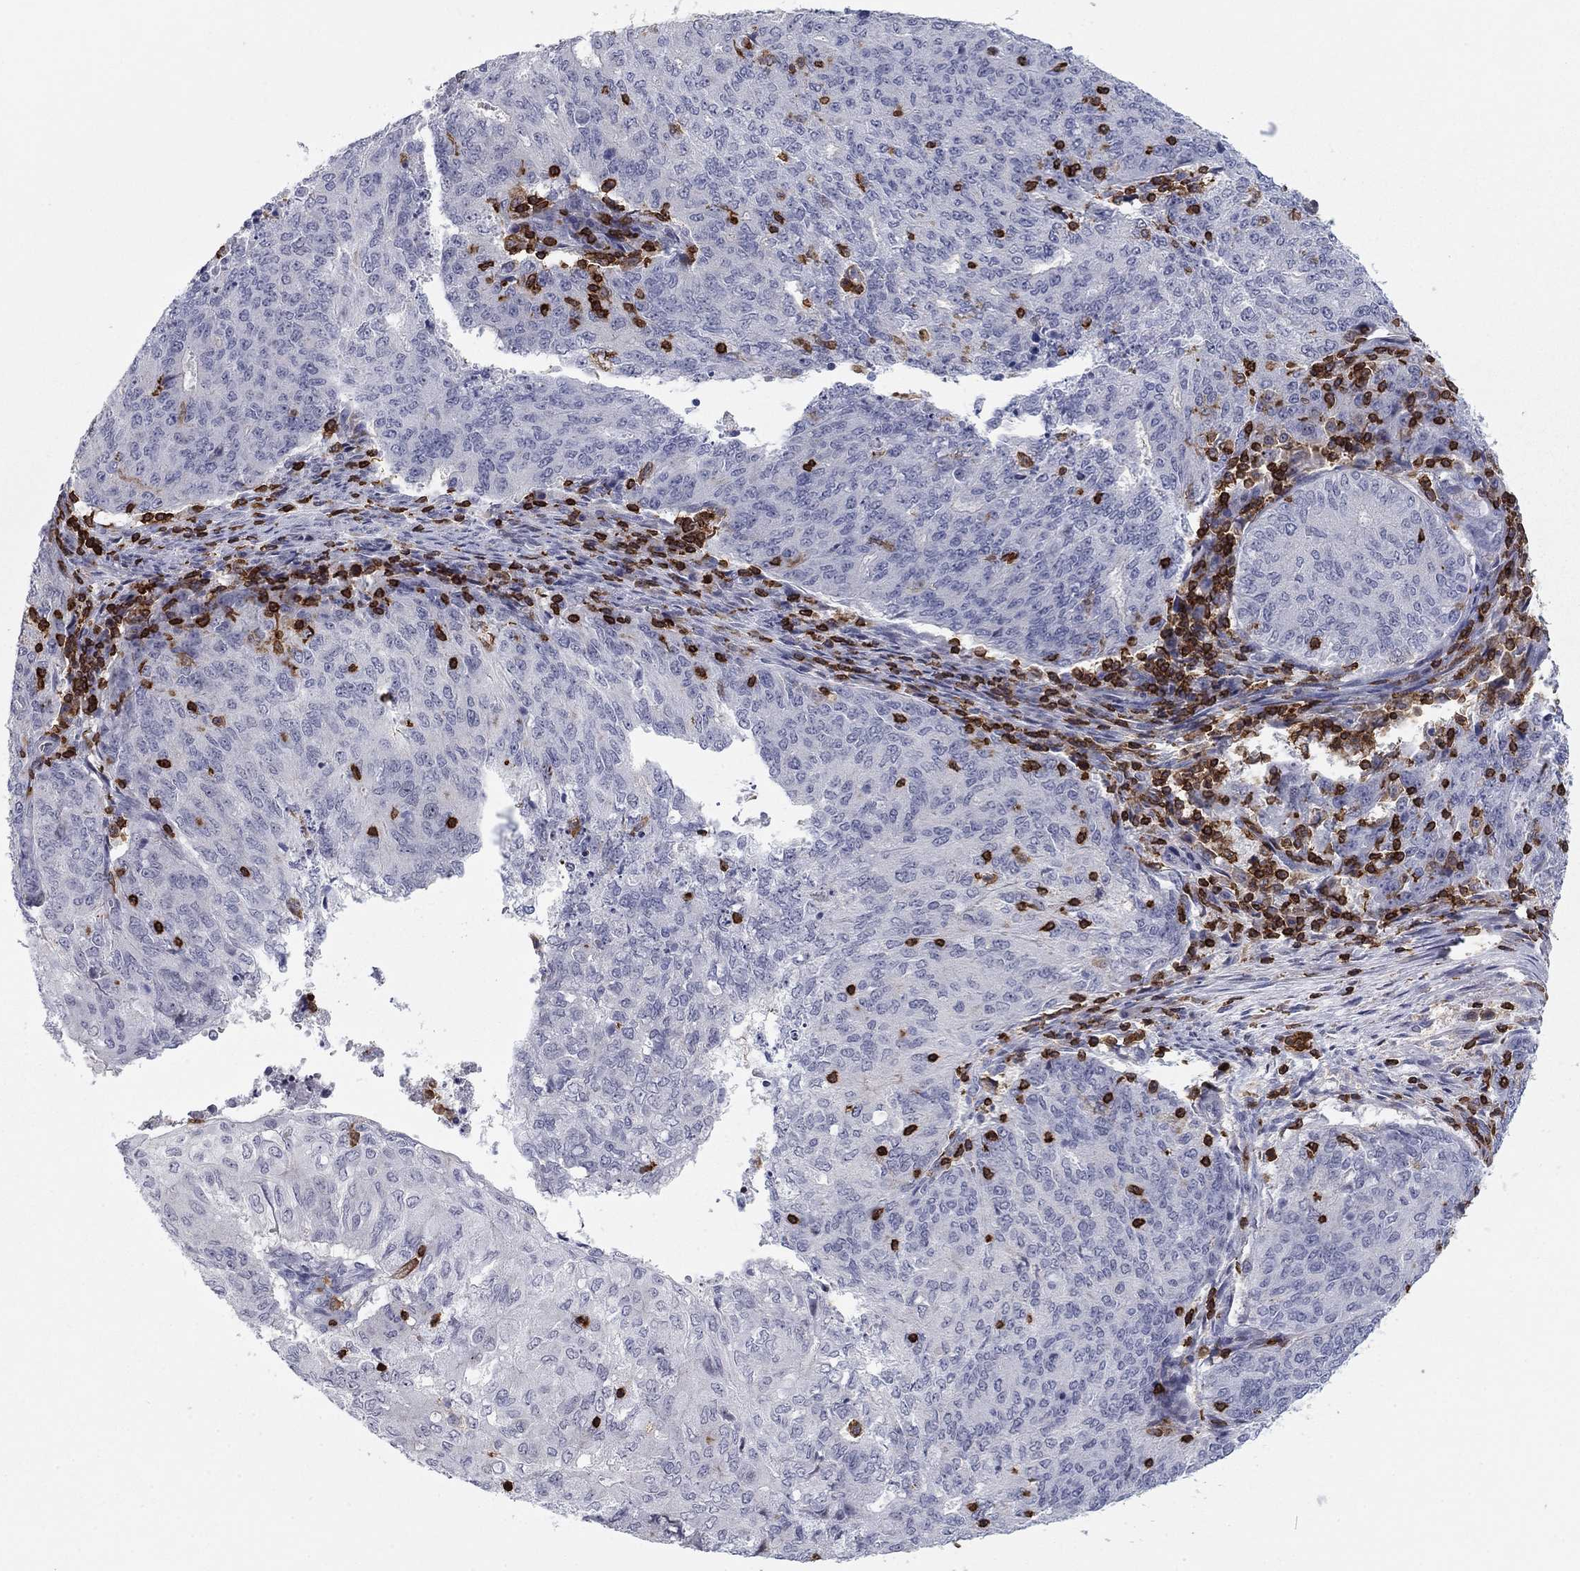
{"staining": {"intensity": "negative", "quantity": "none", "location": "none"}, "tissue": "endometrial cancer", "cell_type": "Tumor cells", "image_type": "cancer", "snomed": [{"axis": "morphology", "description": "Adenocarcinoma, NOS"}, {"axis": "topography", "description": "Endometrium"}], "caption": "IHC of endometrial cancer (adenocarcinoma) reveals no staining in tumor cells. (Brightfield microscopy of DAB IHC at high magnification).", "gene": "ARHGAP27", "patient": {"sex": "female", "age": 82}}